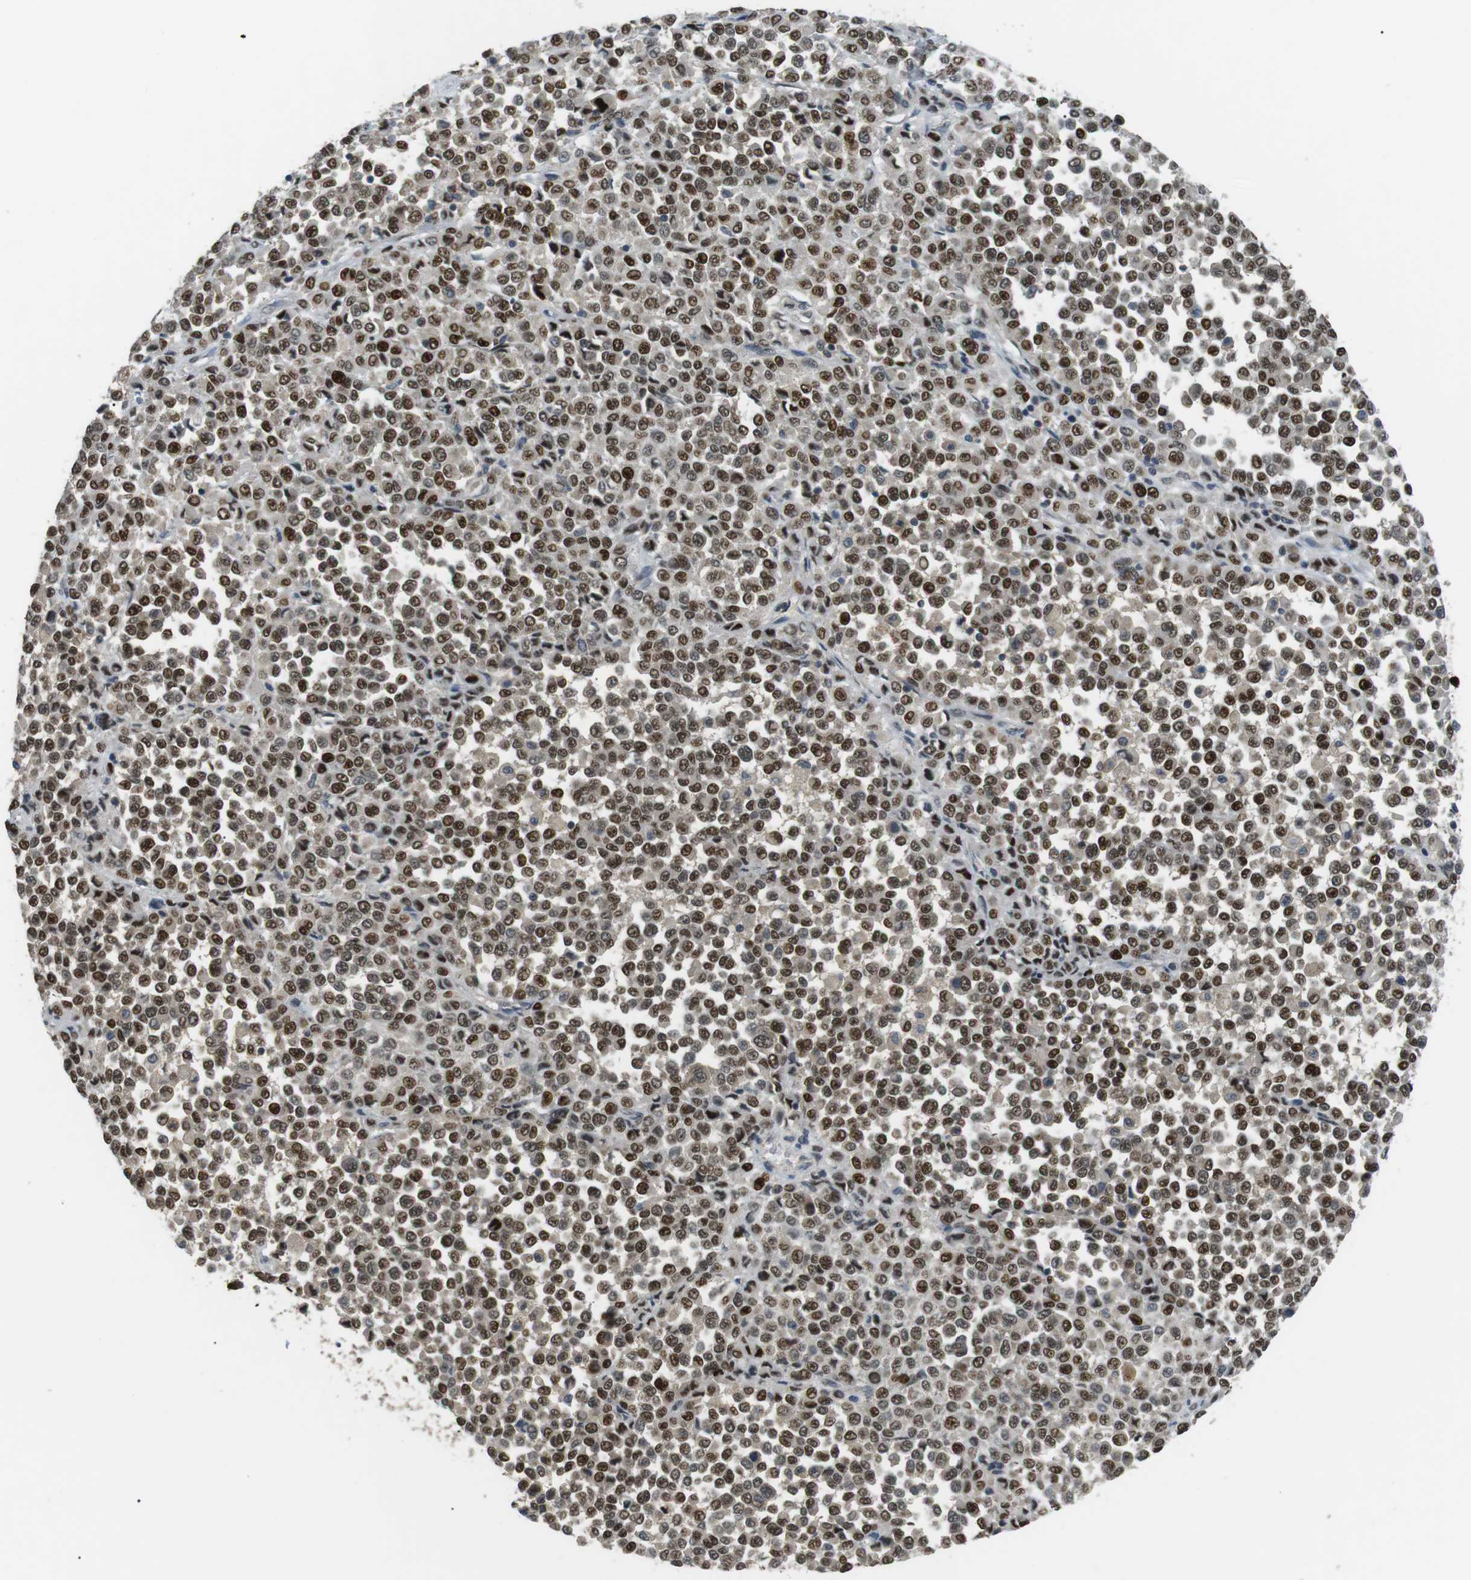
{"staining": {"intensity": "moderate", "quantity": ">75%", "location": "nuclear"}, "tissue": "melanoma", "cell_type": "Tumor cells", "image_type": "cancer", "snomed": [{"axis": "morphology", "description": "Malignant melanoma, Metastatic site"}, {"axis": "topography", "description": "Pancreas"}], "caption": "Immunohistochemistry (DAB (3,3'-diaminobenzidine)) staining of malignant melanoma (metastatic site) demonstrates moderate nuclear protein expression in approximately >75% of tumor cells.", "gene": "ORAI3", "patient": {"sex": "female", "age": 30}}